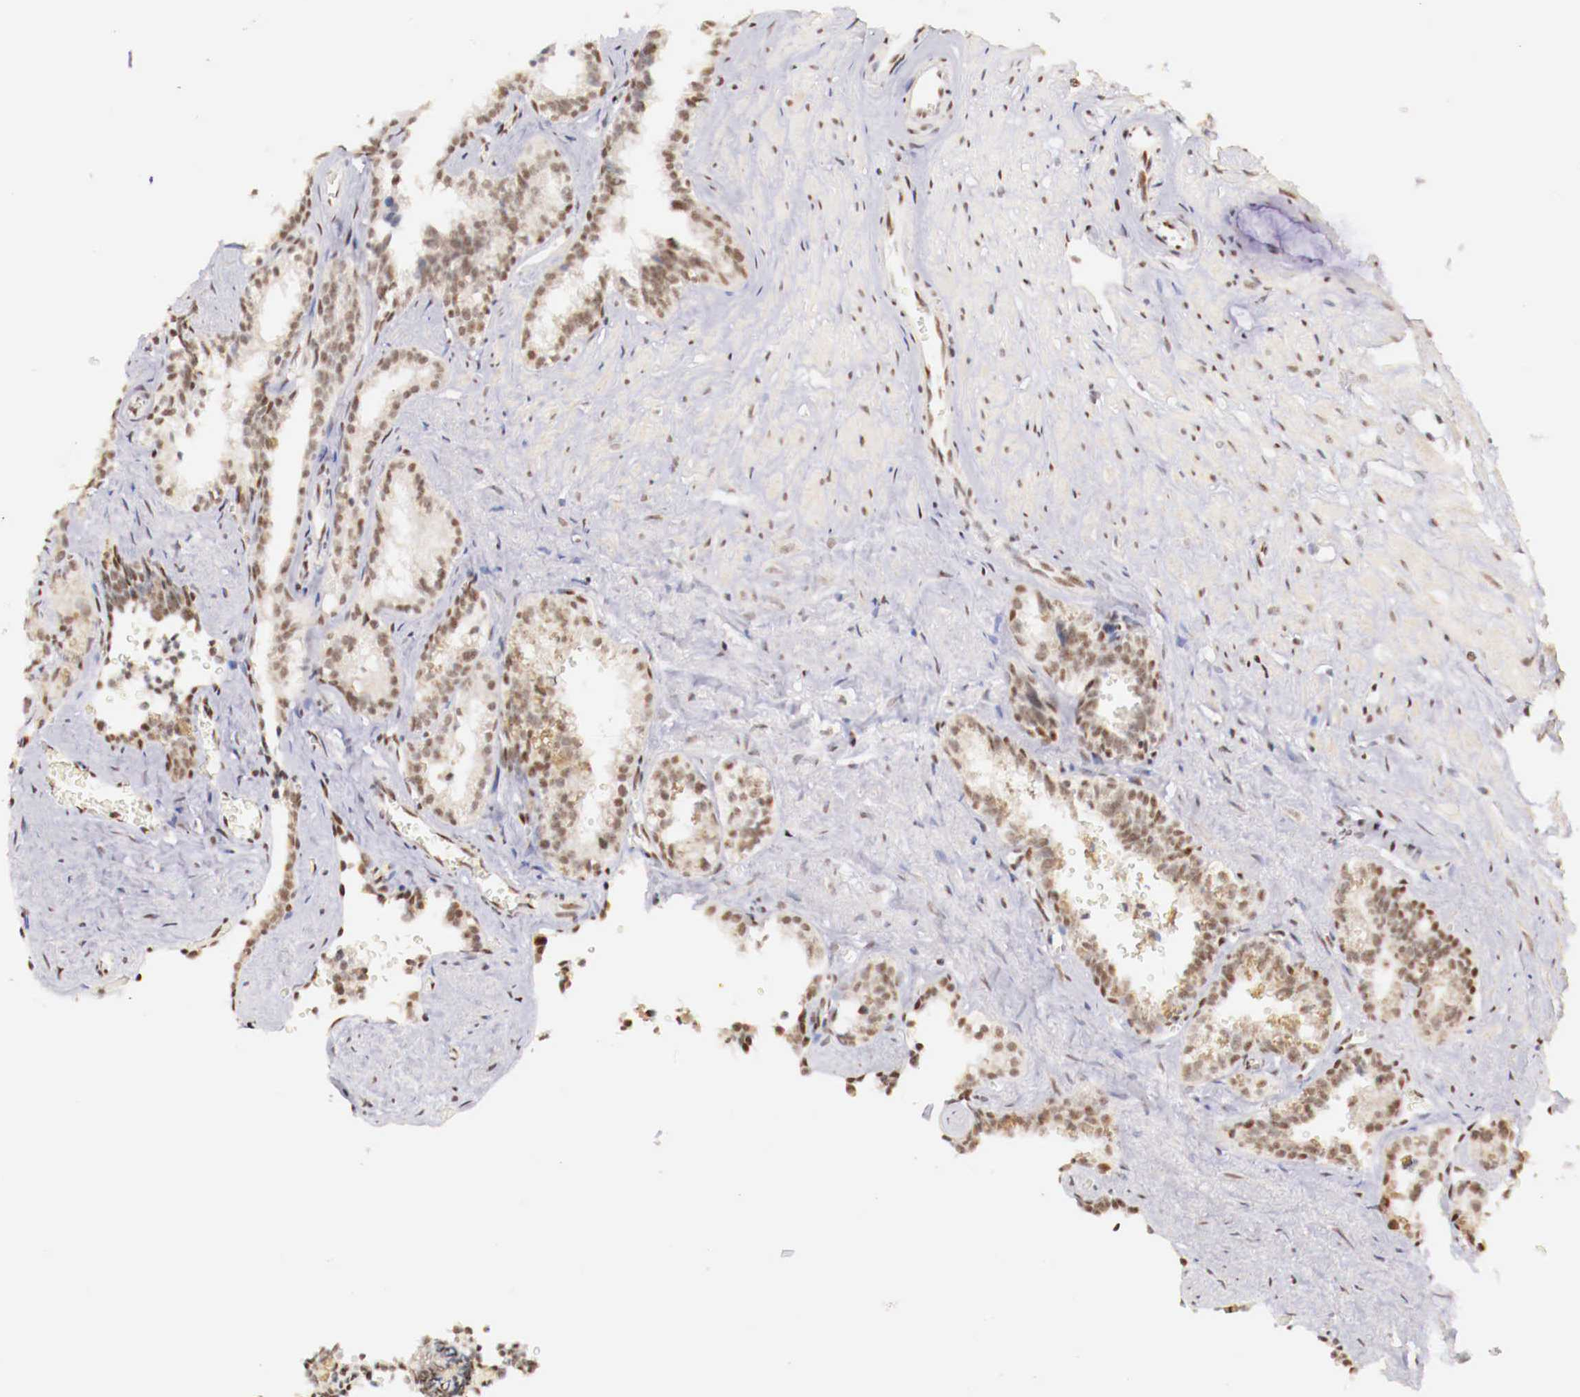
{"staining": {"intensity": "weak", "quantity": ">75%", "location": "nuclear"}, "tissue": "seminal vesicle", "cell_type": "Glandular cells", "image_type": "normal", "snomed": [{"axis": "morphology", "description": "Normal tissue, NOS"}, {"axis": "topography", "description": "Seminal veicle"}], "caption": "Immunohistochemistry (IHC) image of benign human seminal vesicle stained for a protein (brown), which displays low levels of weak nuclear positivity in about >75% of glandular cells.", "gene": "SP1", "patient": {"sex": "male", "age": 60}}